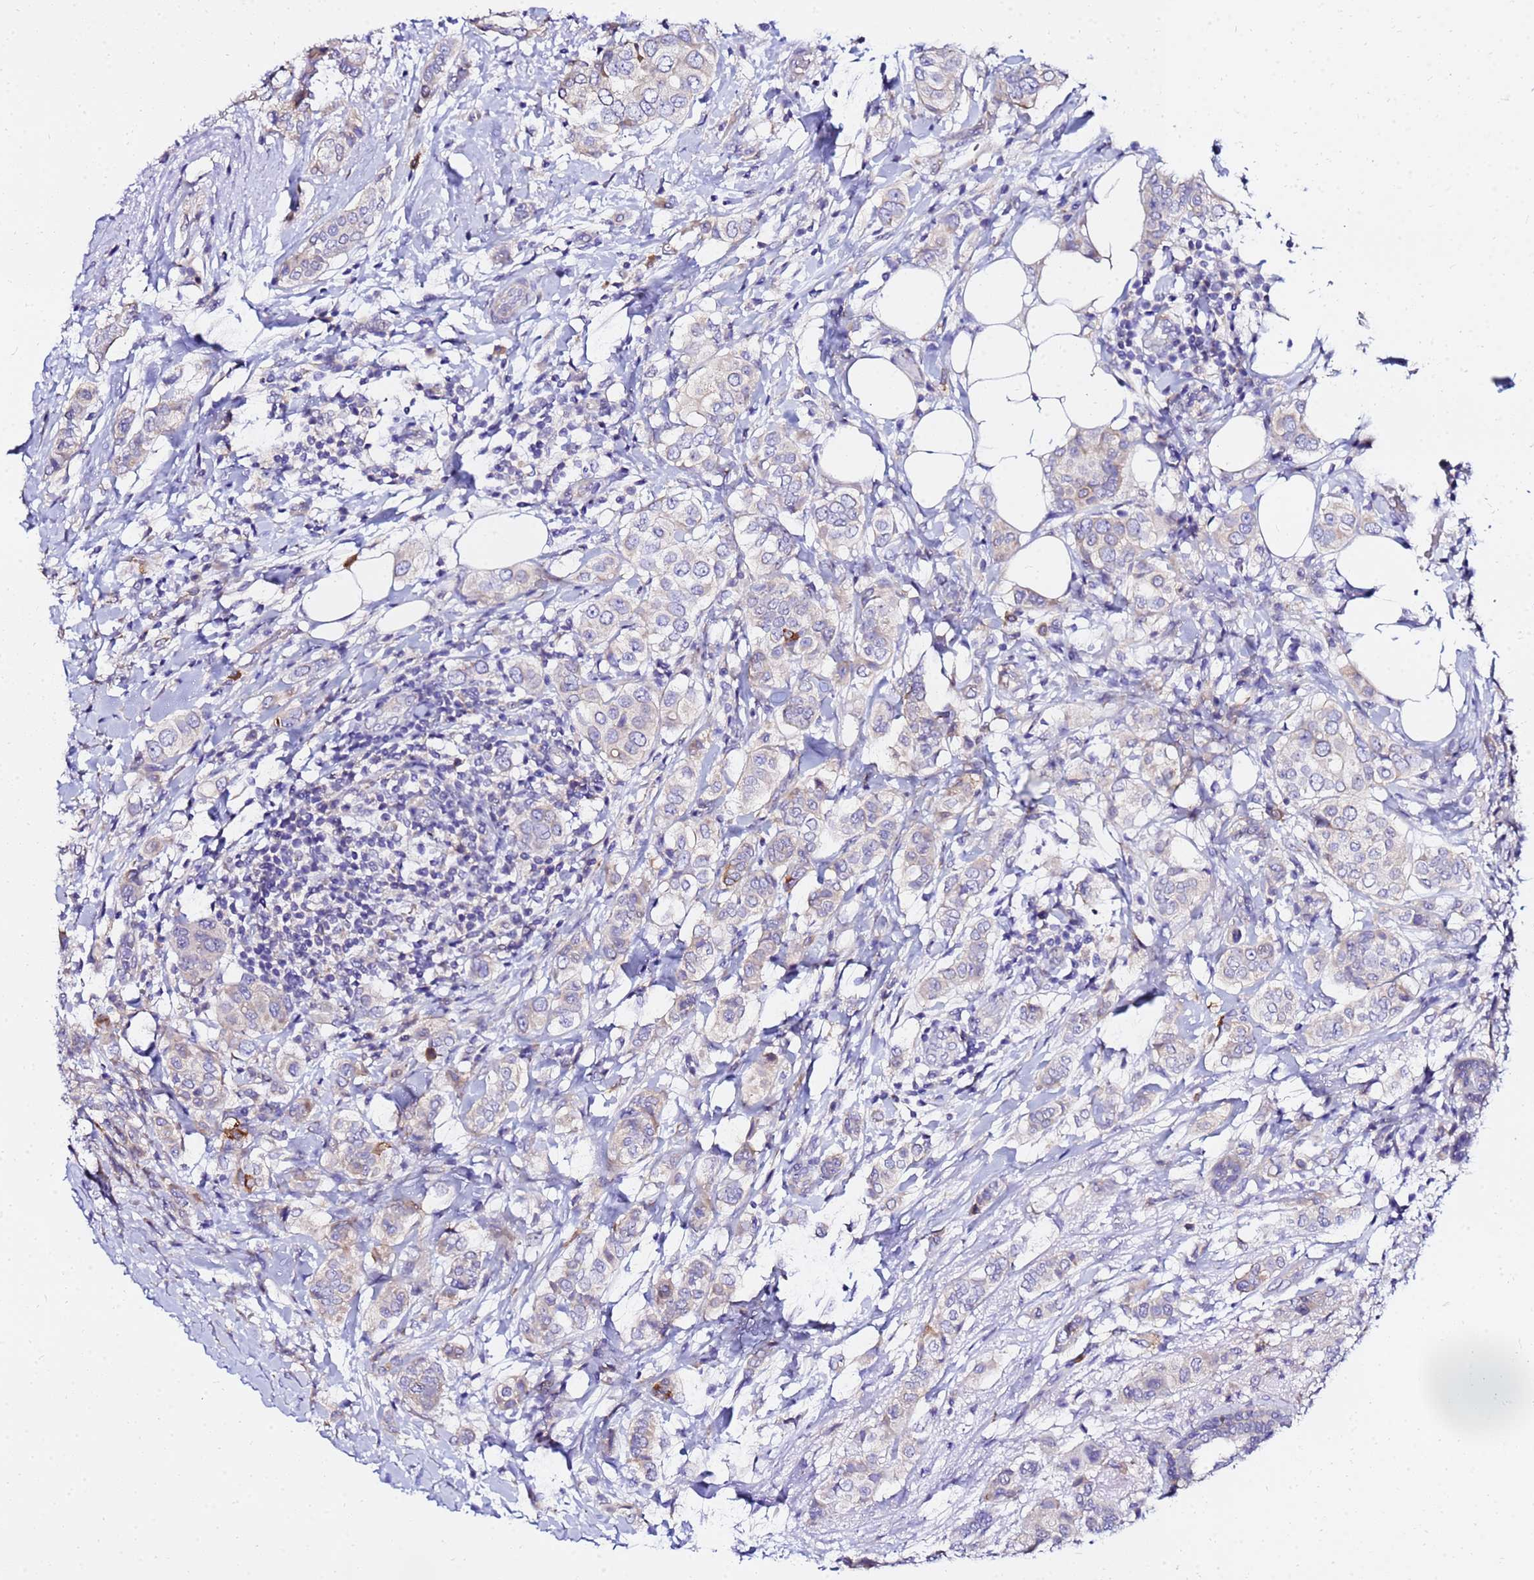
{"staining": {"intensity": "moderate", "quantity": "<25%", "location": "cytoplasmic/membranous"}, "tissue": "breast cancer", "cell_type": "Tumor cells", "image_type": "cancer", "snomed": [{"axis": "morphology", "description": "Lobular carcinoma"}, {"axis": "topography", "description": "Breast"}], "caption": "An image of human breast cancer (lobular carcinoma) stained for a protein displays moderate cytoplasmic/membranous brown staining in tumor cells.", "gene": "HERC5", "patient": {"sex": "female", "age": 51}}